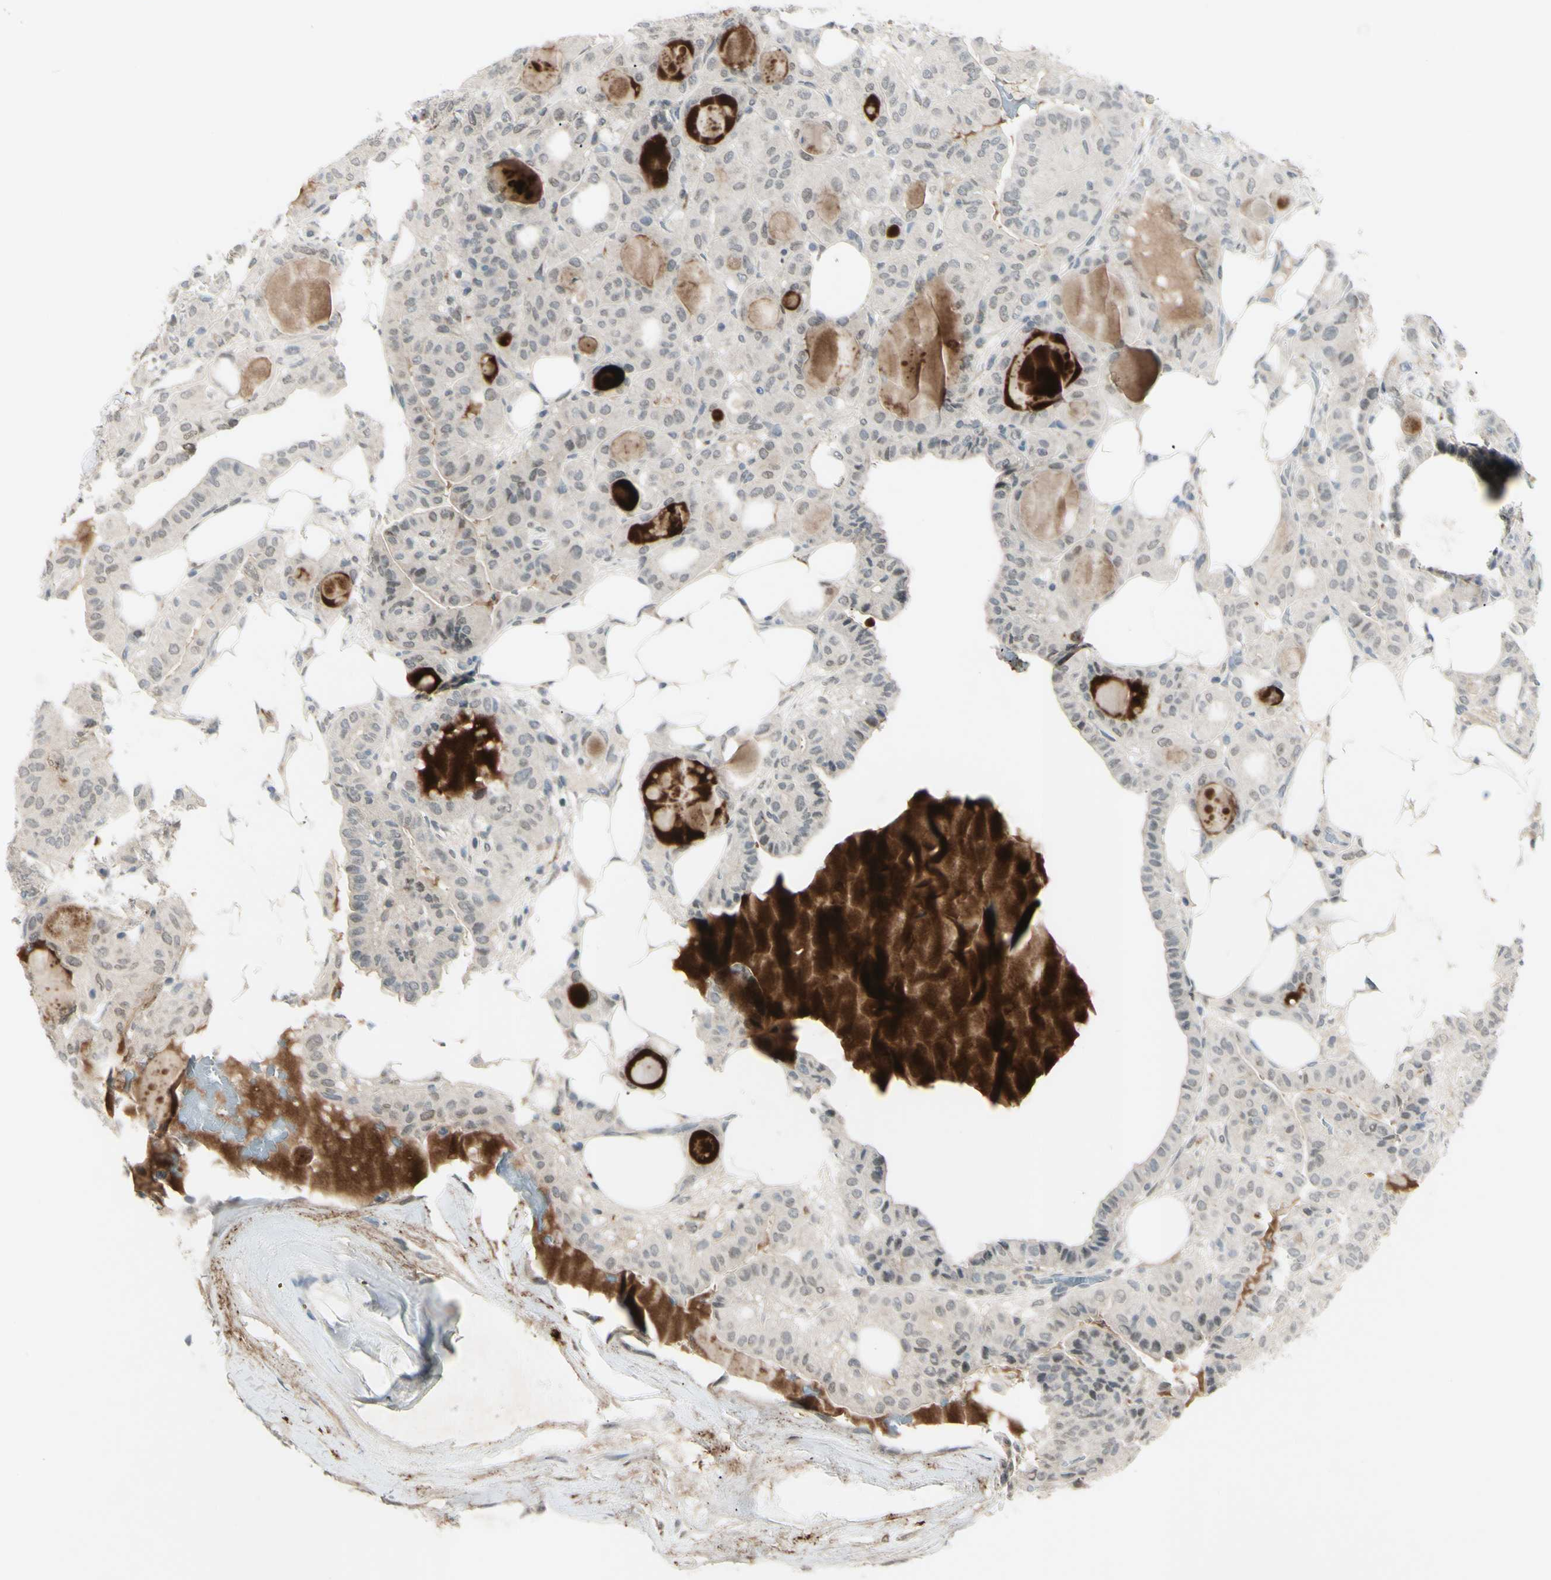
{"staining": {"intensity": "negative", "quantity": "none", "location": "none"}, "tissue": "thyroid cancer", "cell_type": "Tumor cells", "image_type": "cancer", "snomed": [{"axis": "morphology", "description": "Papillary adenocarcinoma, NOS"}, {"axis": "topography", "description": "Thyroid gland"}], "caption": "Immunohistochemistry (IHC) of thyroid papillary adenocarcinoma reveals no positivity in tumor cells.", "gene": "FGFR2", "patient": {"sex": "male", "age": 77}}